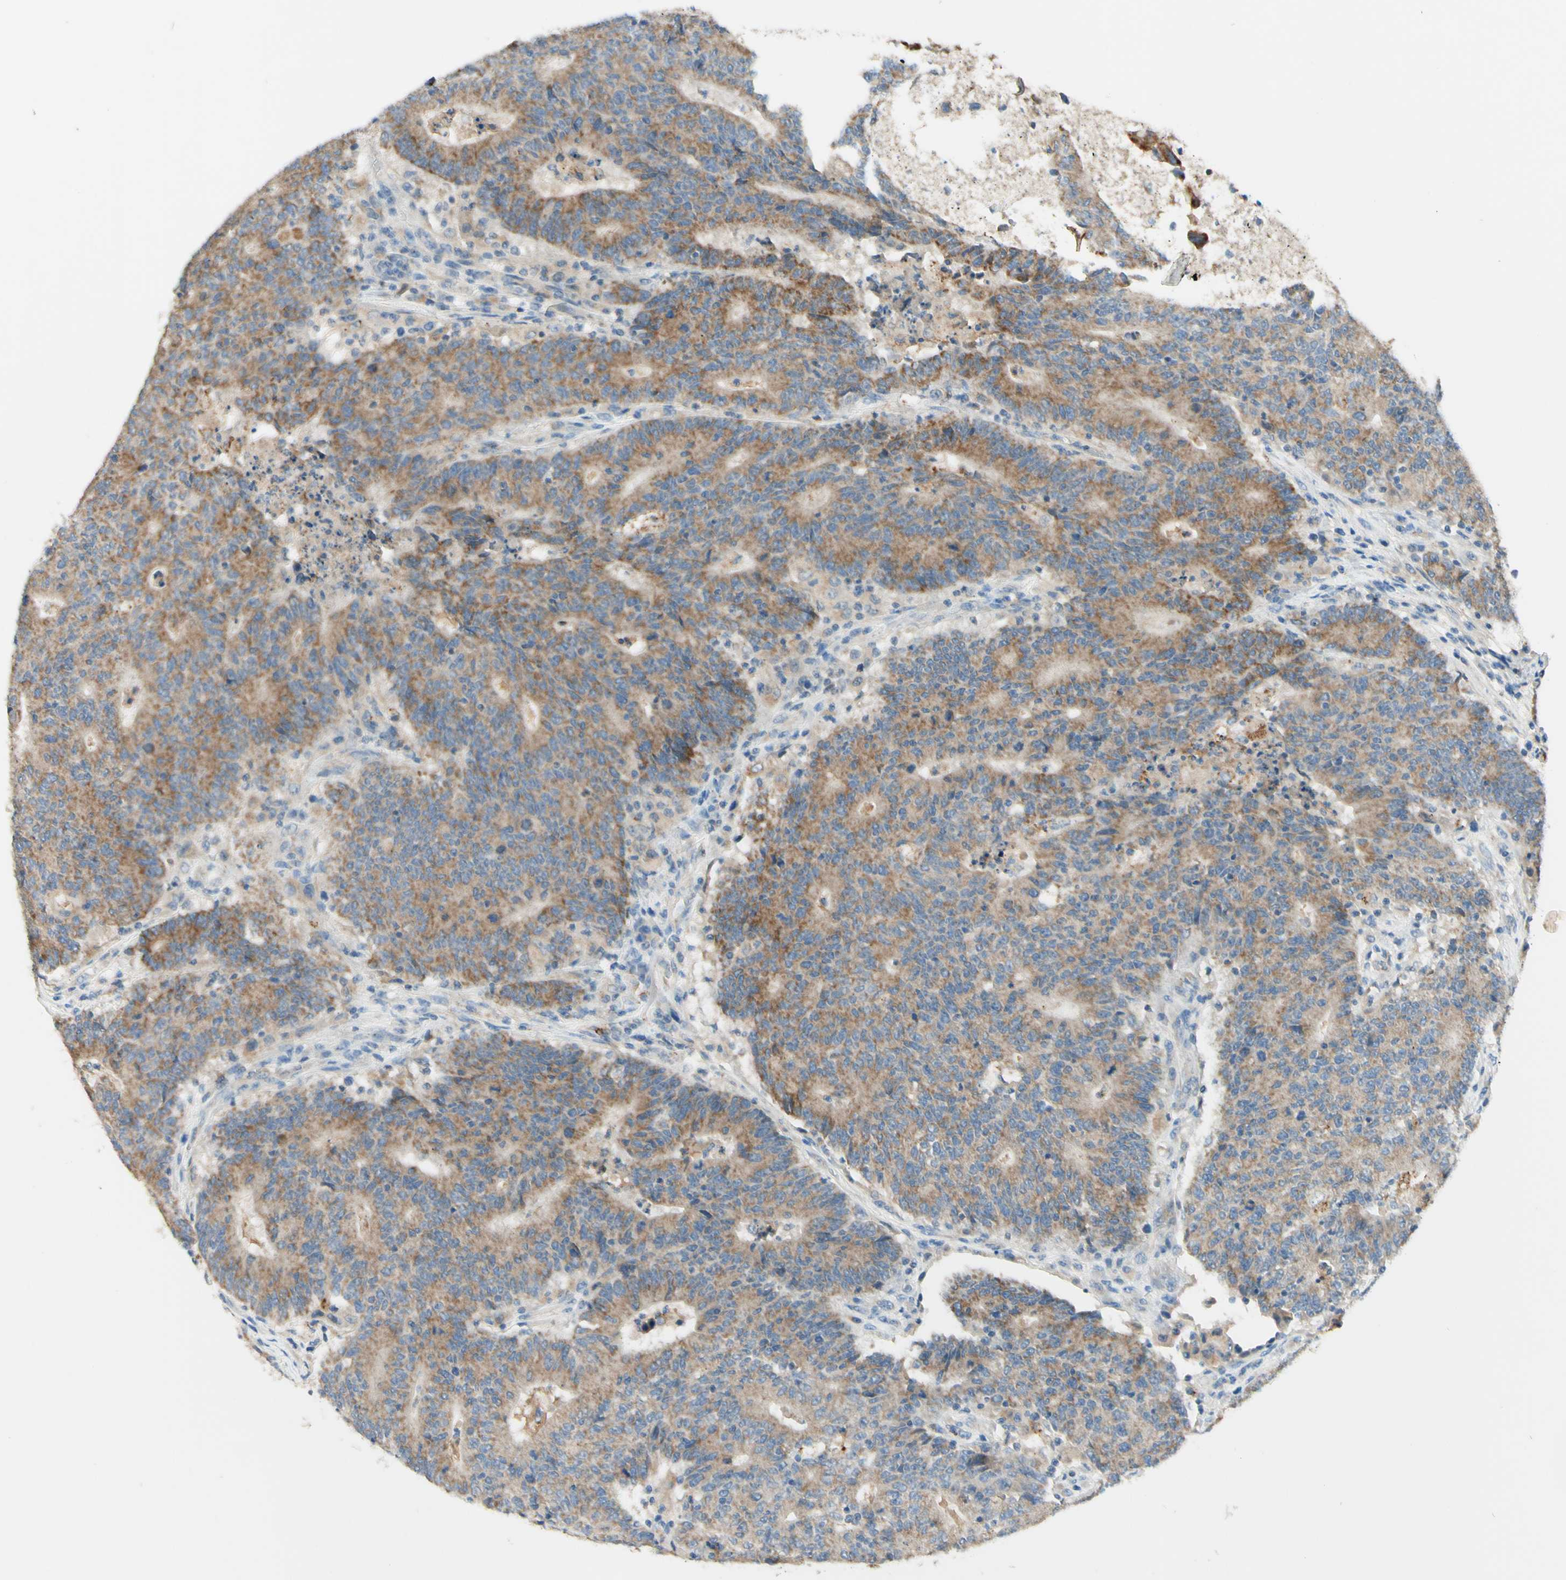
{"staining": {"intensity": "moderate", "quantity": ">75%", "location": "cytoplasmic/membranous"}, "tissue": "colorectal cancer", "cell_type": "Tumor cells", "image_type": "cancer", "snomed": [{"axis": "morphology", "description": "Normal tissue, NOS"}, {"axis": "morphology", "description": "Adenocarcinoma, NOS"}, {"axis": "topography", "description": "Colon"}], "caption": "Colorectal adenocarcinoma was stained to show a protein in brown. There is medium levels of moderate cytoplasmic/membranous staining in about >75% of tumor cells. Nuclei are stained in blue.", "gene": "ARMC10", "patient": {"sex": "female", "age": 75}}